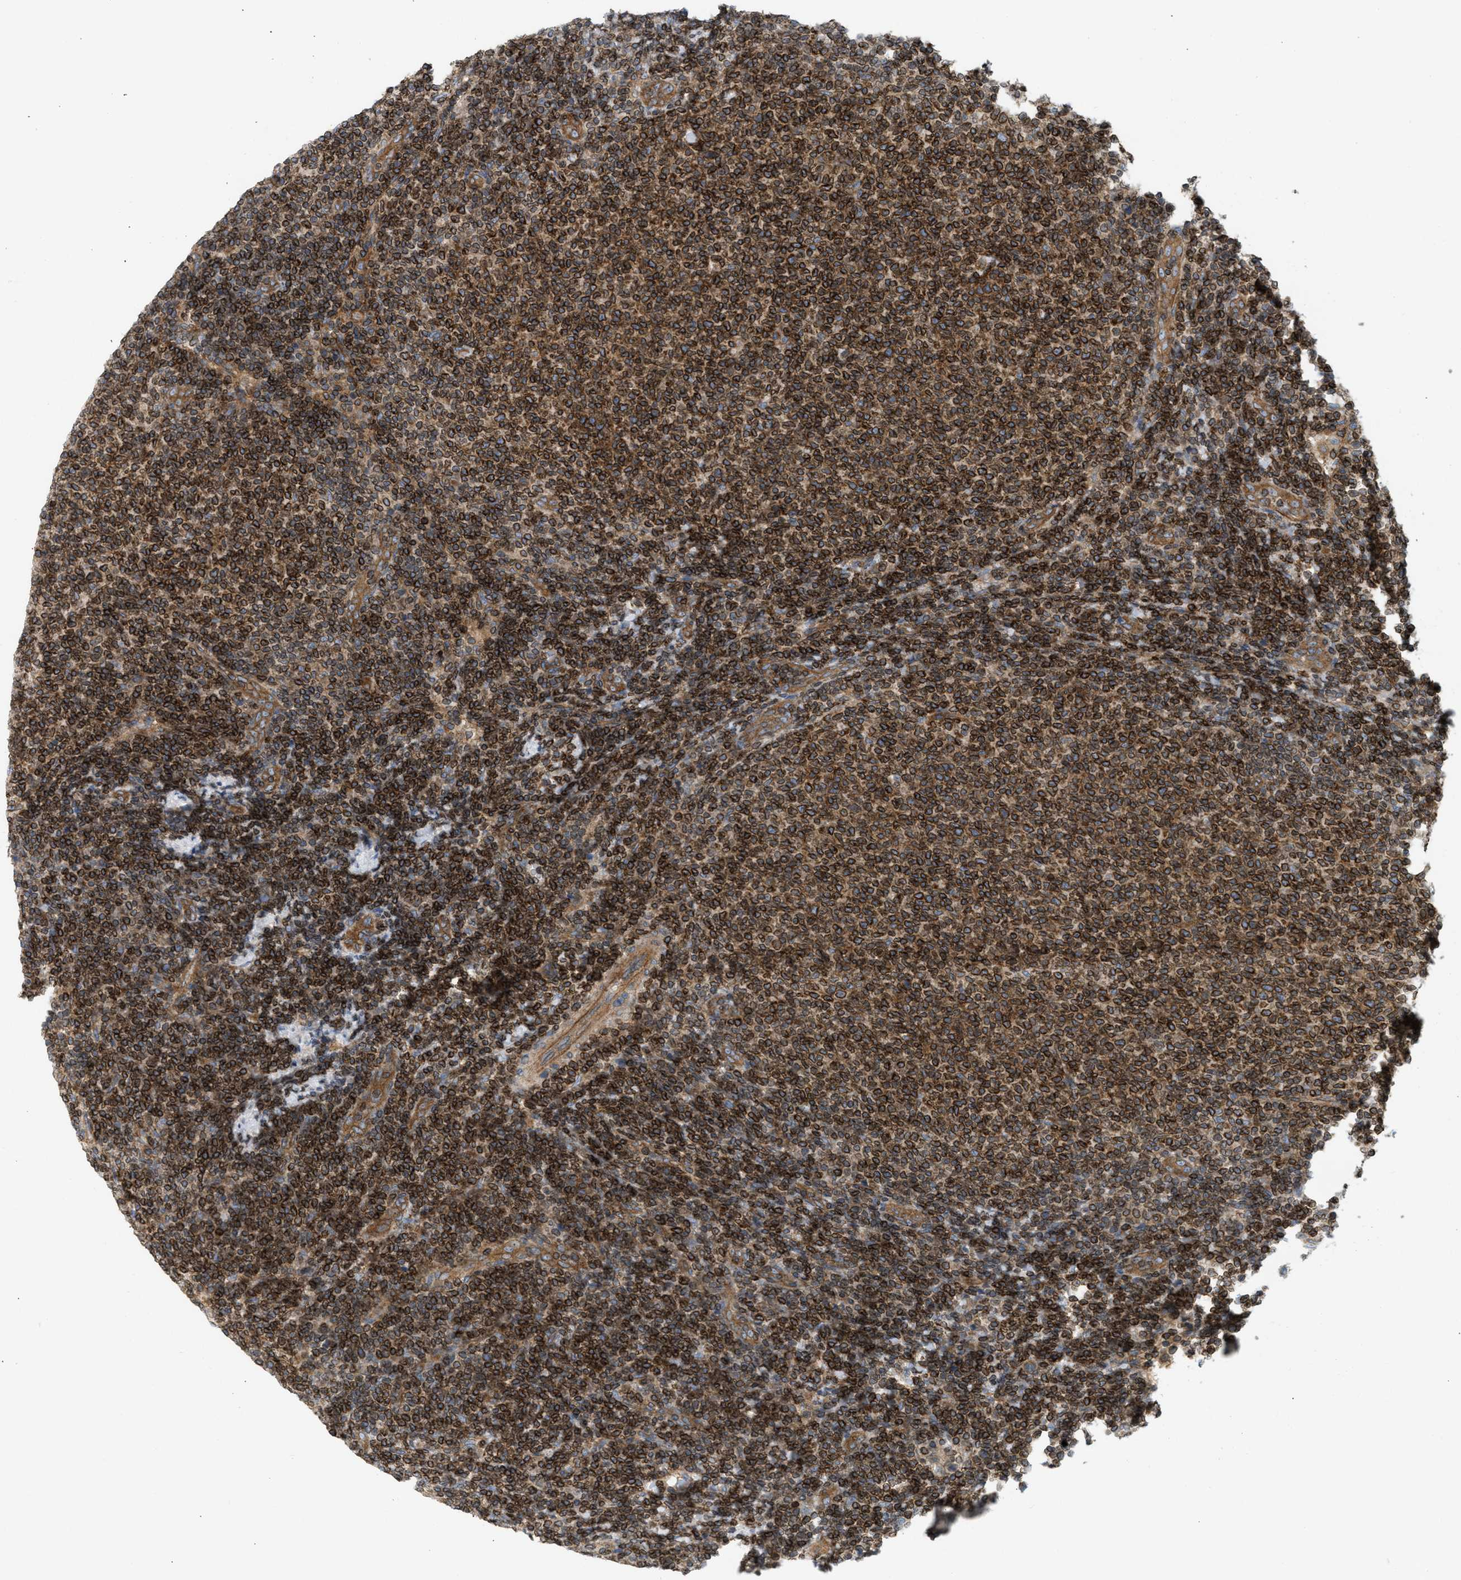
{"staining": {"intensity": "strong", "quantity": ">75%", "location": "cytoplasmic/membranous,nuclear"}, "tissue": "lymphoma", "cell_type": "Tumor cells", "image_type": "cancer", "snomed": [{"axis": "morphology", "description": "Malignant lymphoma, non-Hodgkin's type, Low grade"}, {"axis": "topography", "description": "Lymph node"}], "caption": "Lymphoma tissue shows strong cytoplasmic/membranous and nuclear positivity in approximately >75% of tumor cells (Stains: DAB in brown, nuclei in blue, Microscopy: brightfield microscopy at high magnification).", "gene": "STRN", "patient": {"sex": "male", "age": 66}}